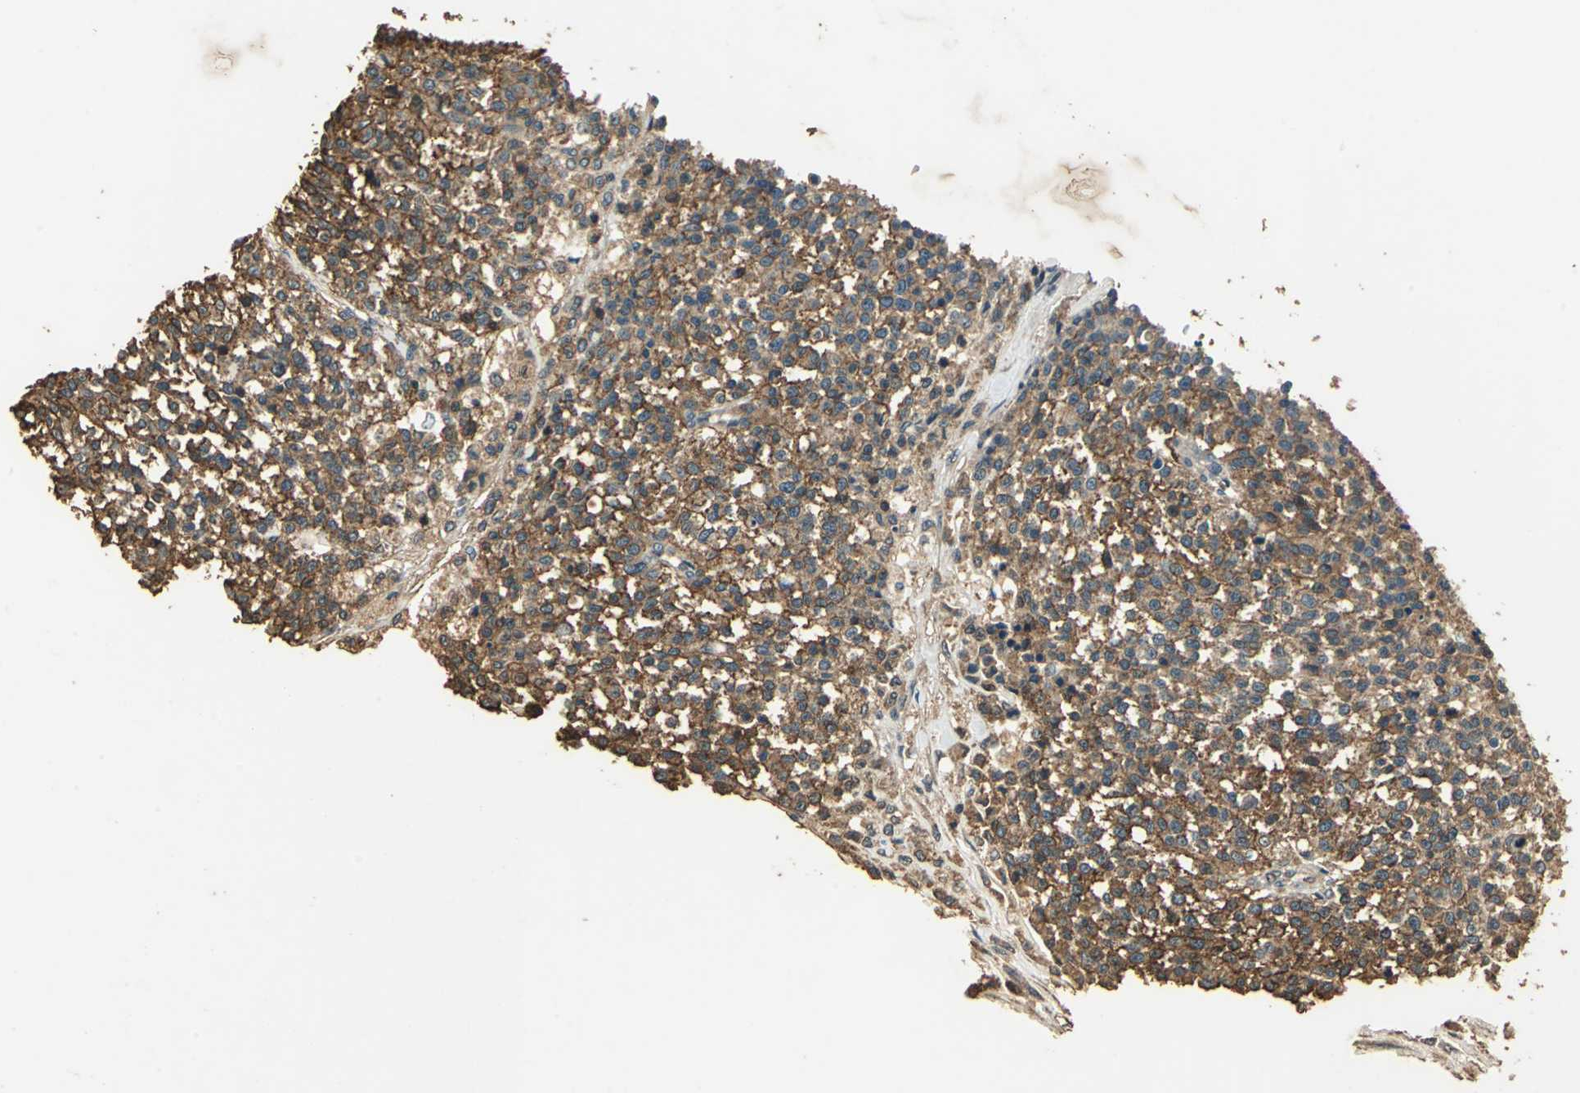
{"staining": {"intensity": "strong", "quantity": ">75%", "location": "cytoplasmic/membranous"}, "tissue": "testis cancer", "cell_type": "Tumor cells", "image_type": "cancer", "snomed": [{"axis": "morphology", "description": "Seminoma, NOS"}, {"axis": "topography", "description": "Testis"}], "caption": "Immunohistochemical staining of human testis seminoma reveals strong cytoplasmic/membranous protein positivity in approximately >75% of tumor cells. Nuclei are stained in blue.", "gene": "TMPRSS4", "patient": {"sex": "male", "age": 59}}